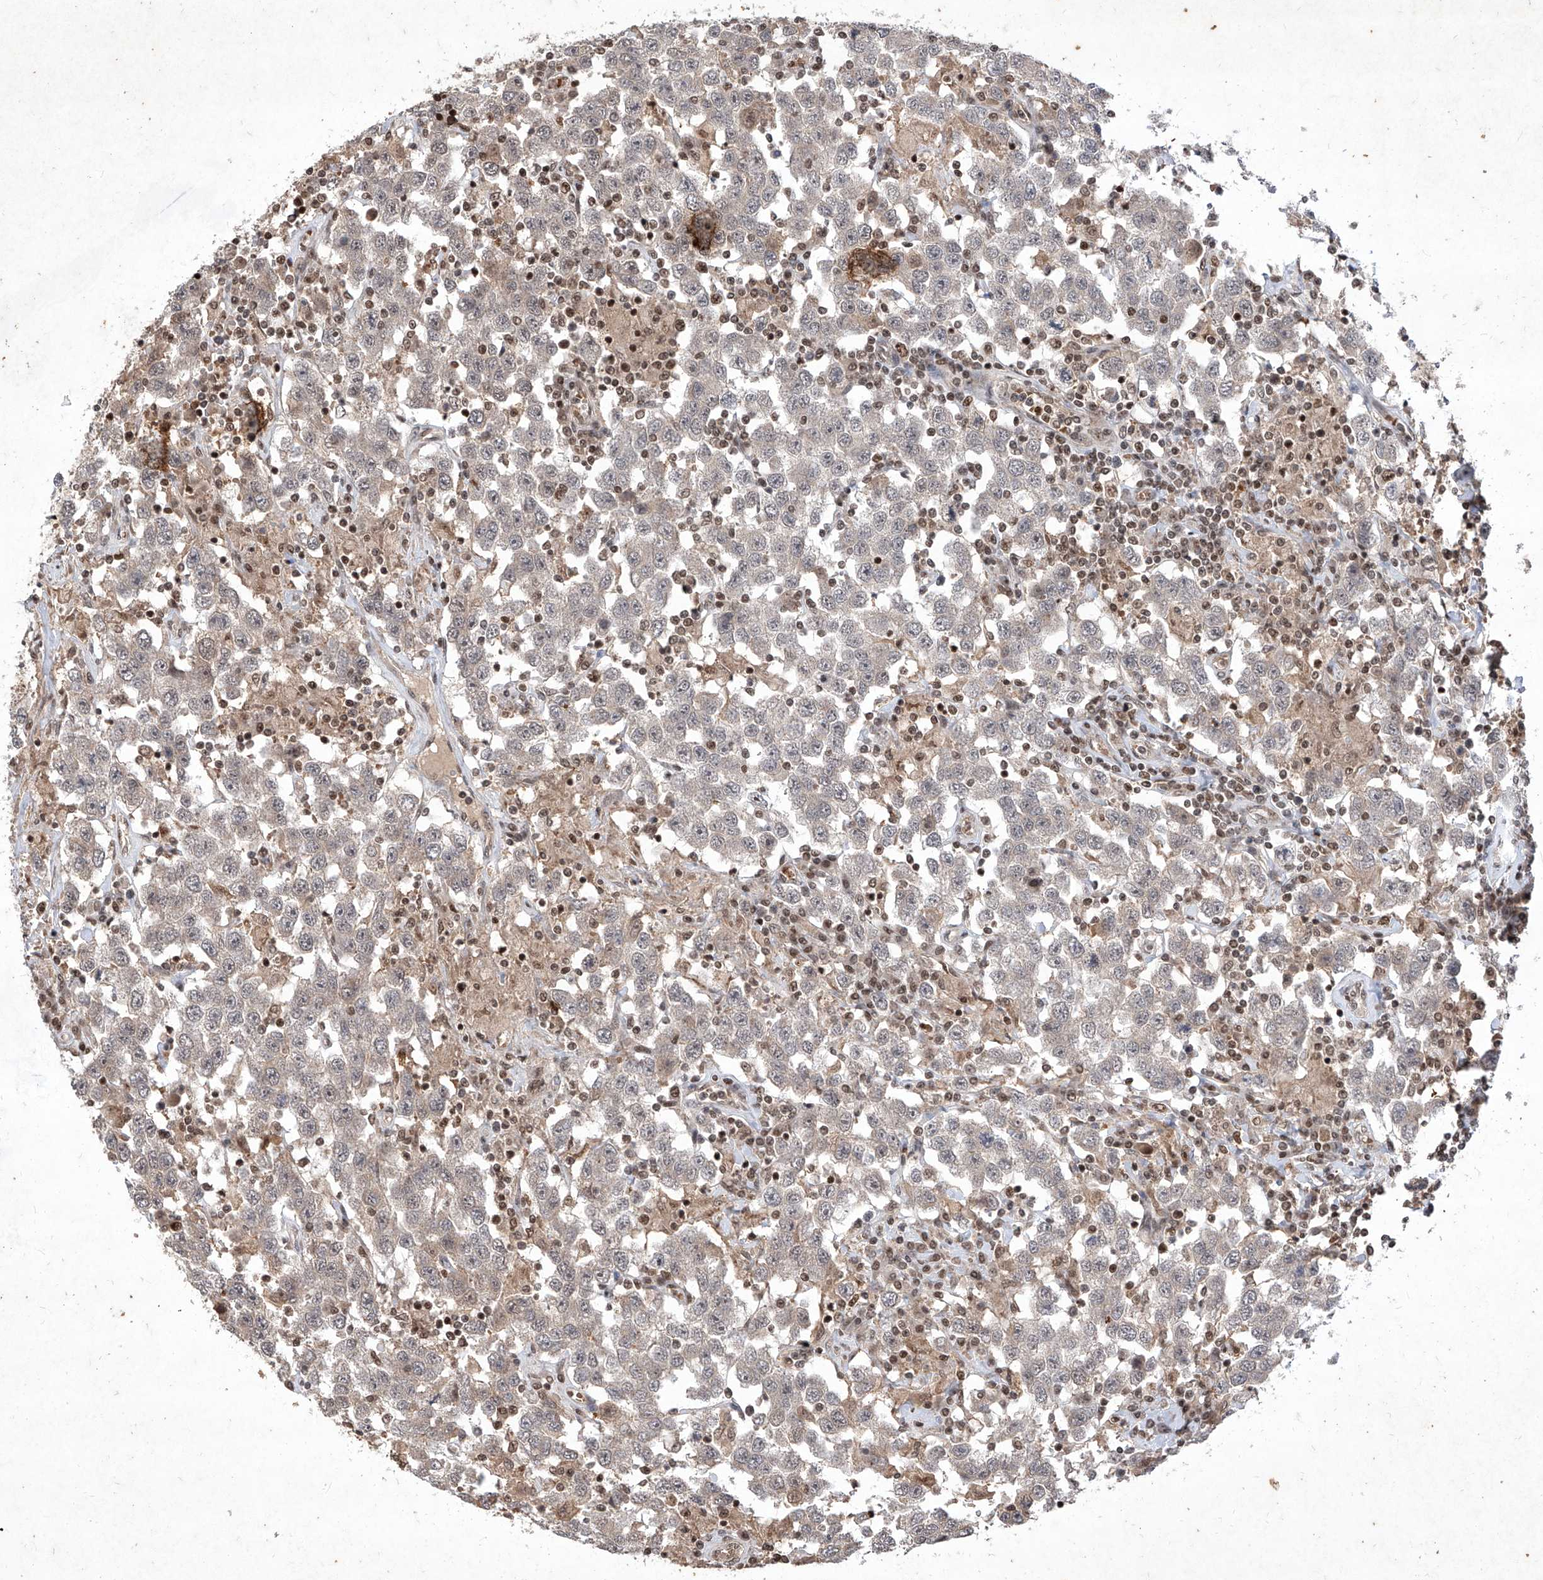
{"staining": {"intensity": "negative", "quantity": "none", "location": "none"}, "tissue": "testis cancer", "cell_type": "Tumor cells", "image_type": "cancer", "snomed": [{"axis": "morphology", "description": "Seminoma, NOS"}, {"axis": "topography", "description": "Testis"}], "caption": "The micrograph reveals no significant expression in tumor cells of testis cancer (seminoma).", "gene": "IRF2", "patient": {"sex": "male", "age": 41}}